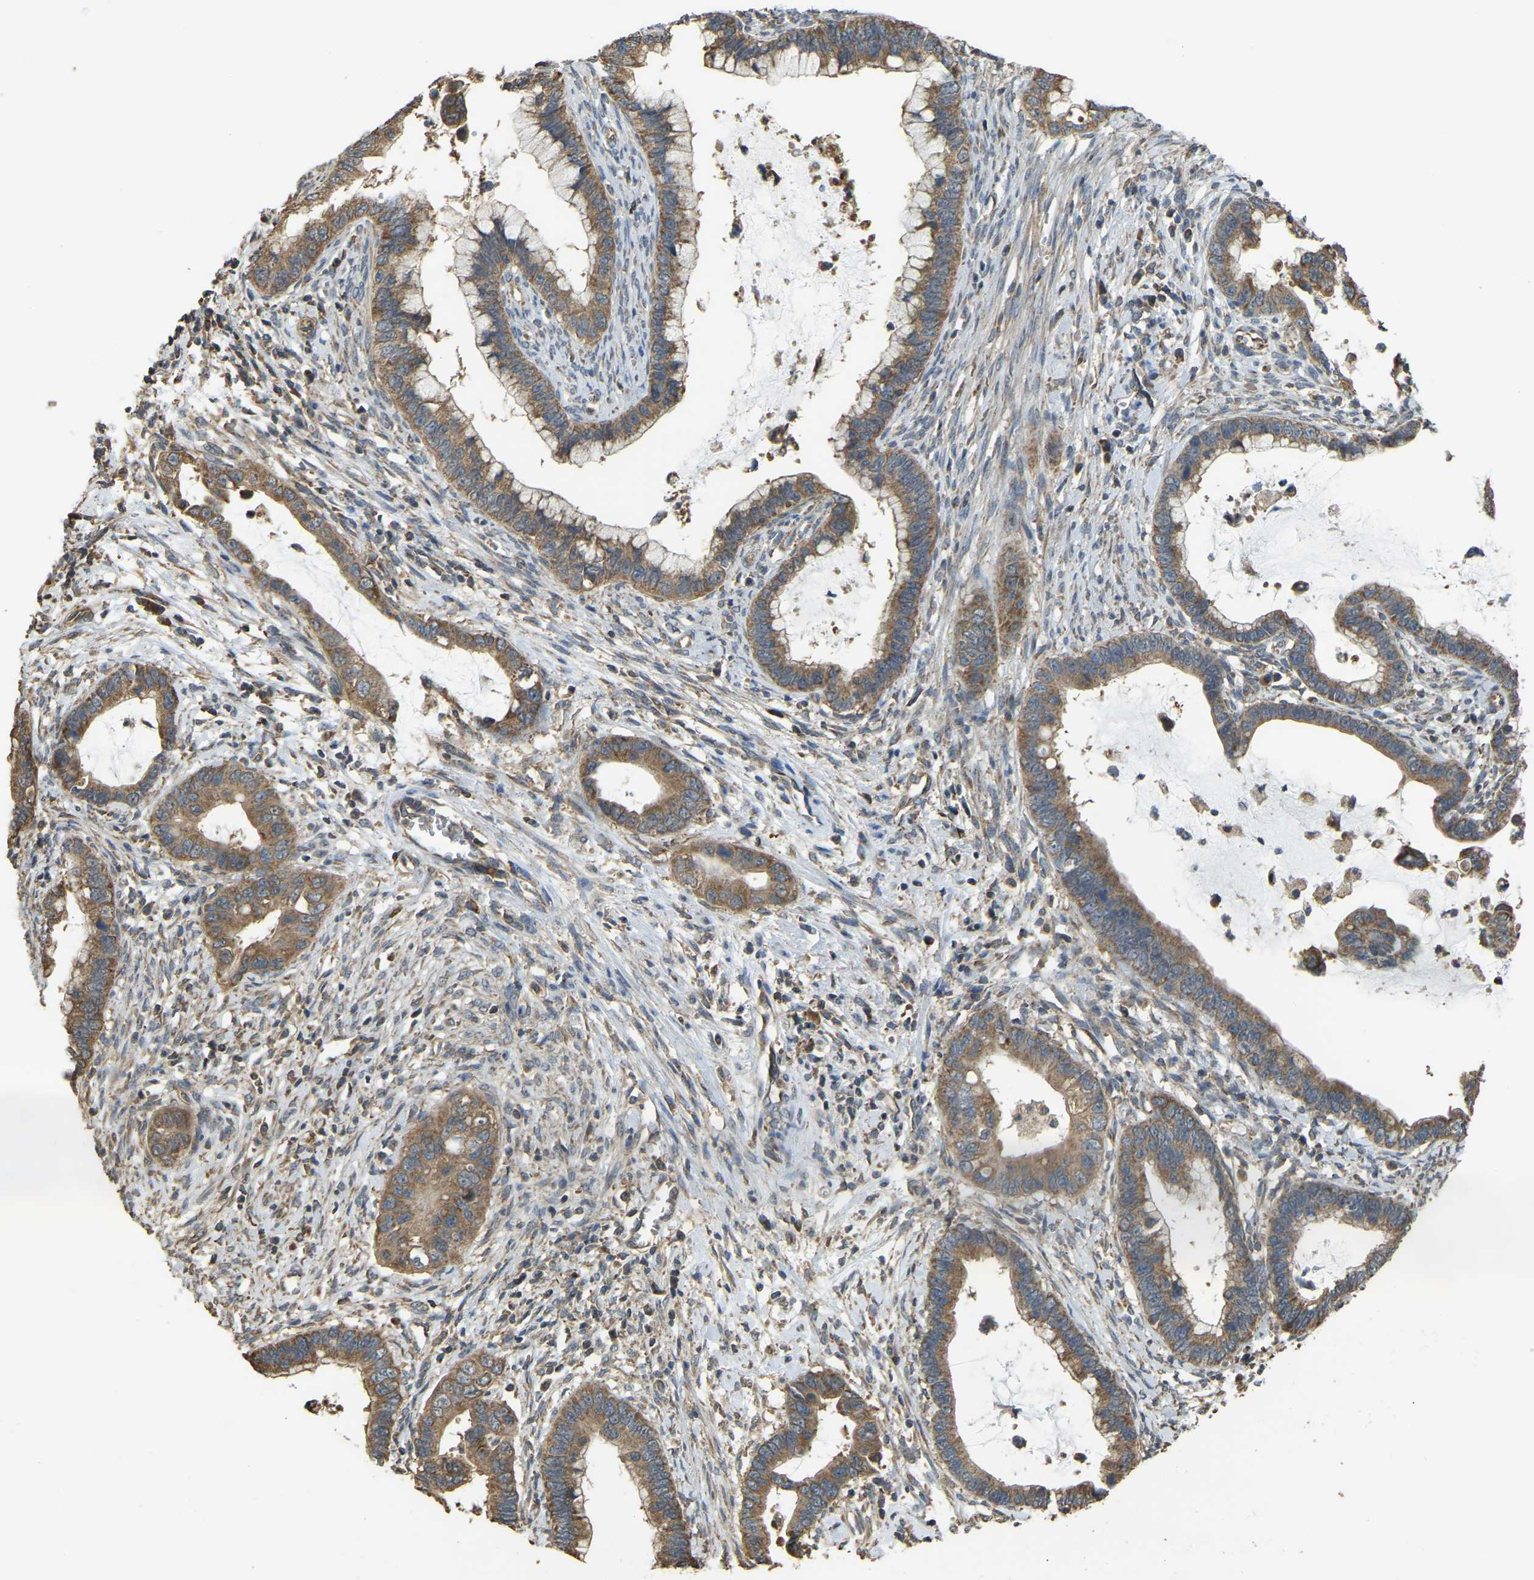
{"staining": {"intensity": "moderate", "quantity": ">75%", "location": "cytoplasmic/membranous"}, "tissue": "cervical cancer", "cell_type": "Tumor cells", "image_type": "cancer", "snomed": [{"axis": "morphology", "description": "Adenocarcinoma, NOS"}, {"axis": "topography", "description": "Cervix"}], "caption": "Cervical cancer (adenocarcinoma) stained with a brown dye displays moderate cytoplasmic/membranous positive staining in about >75% of tumor cells.", "gene": "GNG2", "patient": {"sex": "female", "age": 44}}